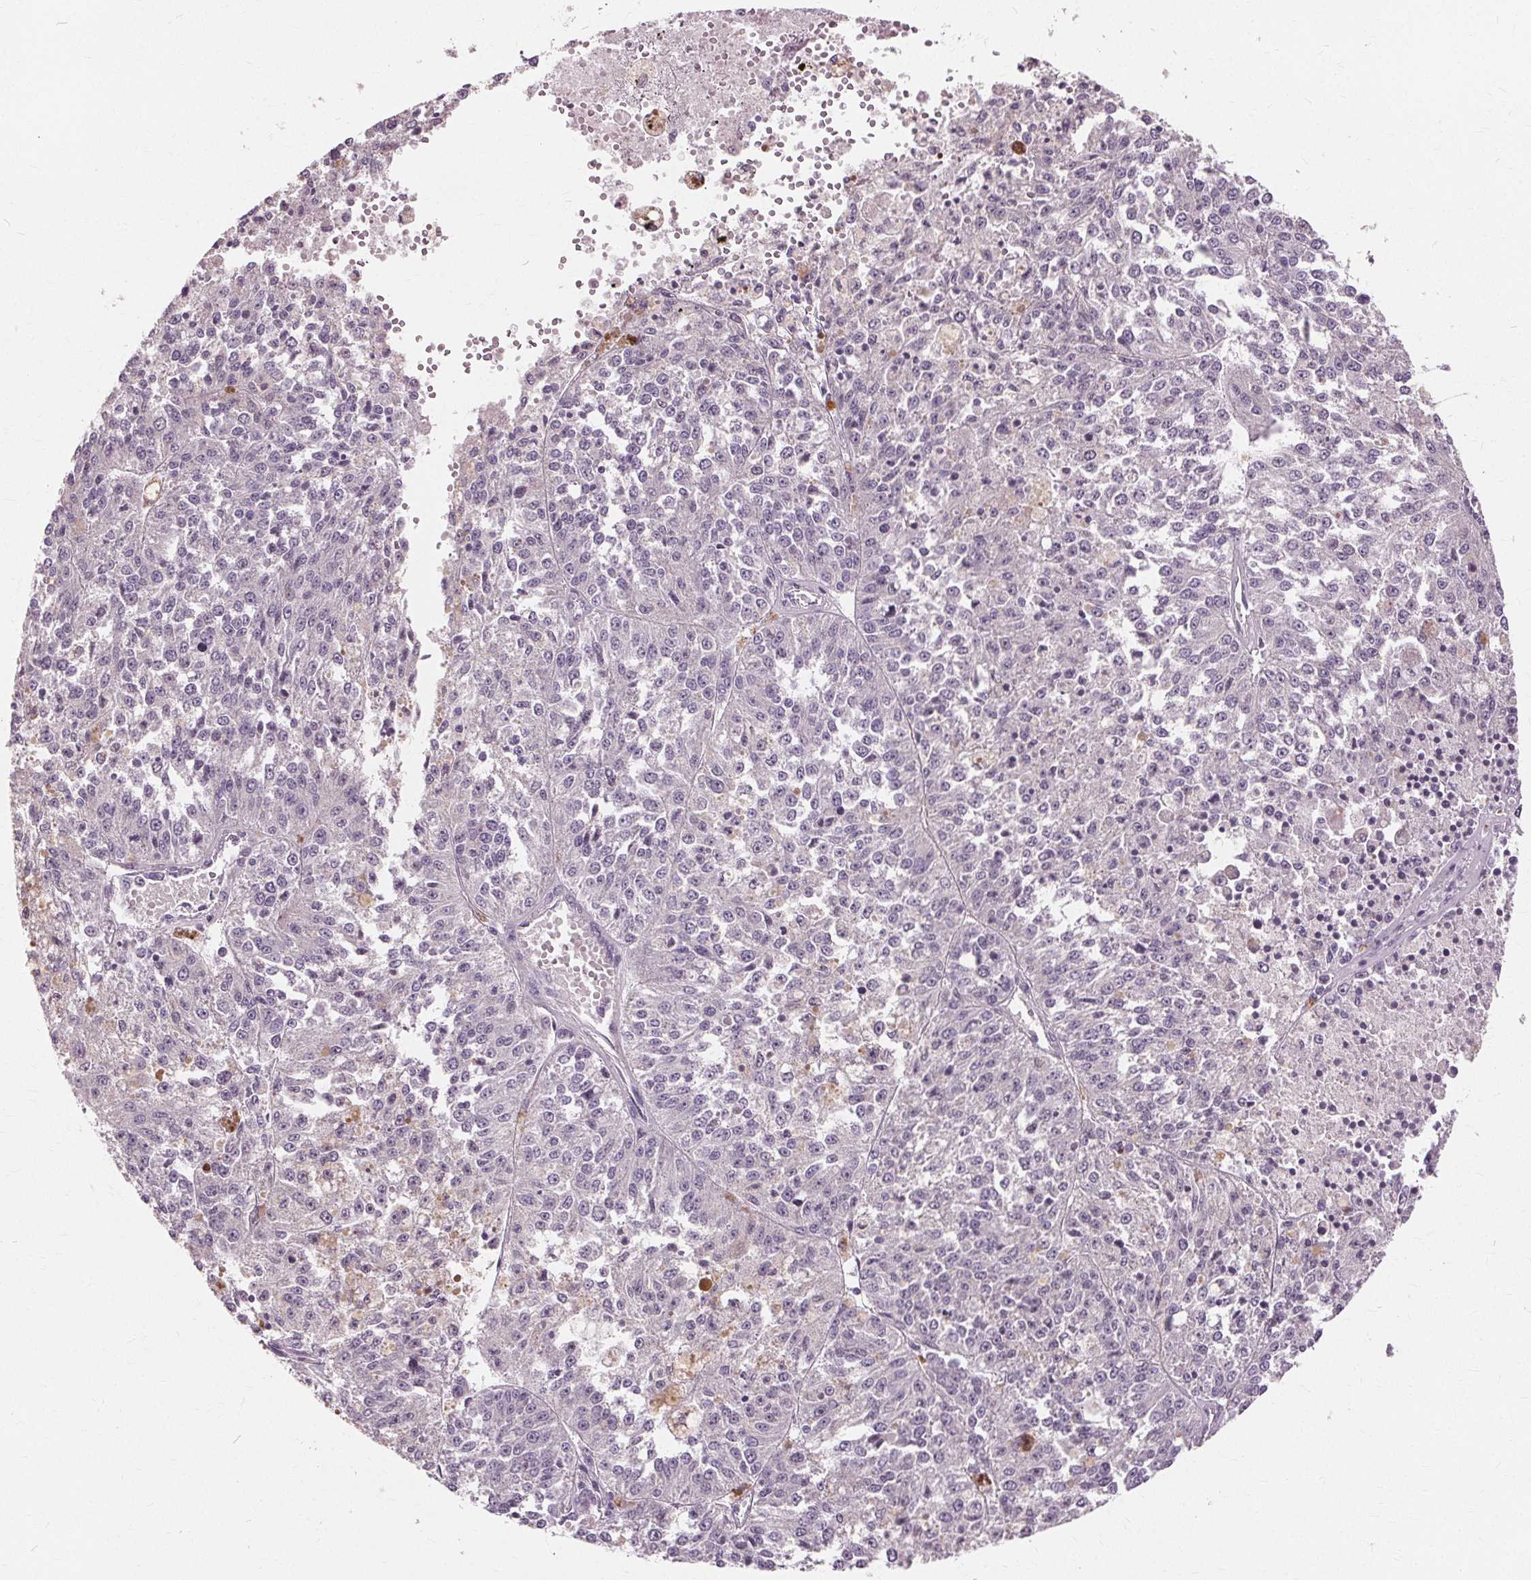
{"staining": {"intensity": "negative", "quantity": "none", "location": "none"}, "tissue": "melanoma", "cell_type": "Tumor cells", "image_type": "cancer", "snomed": [{"axis": "morphology", "description": "Malignant melanoma, Metastatic site"}, {"axis": "topography", "description": "Lymph node"}], "caption": "Human melanoma stained for a protein using IHC displays no expression in tumor cells.", "gene": "SIGLEC6", "patient": {"sex": "female", "age": 64}}